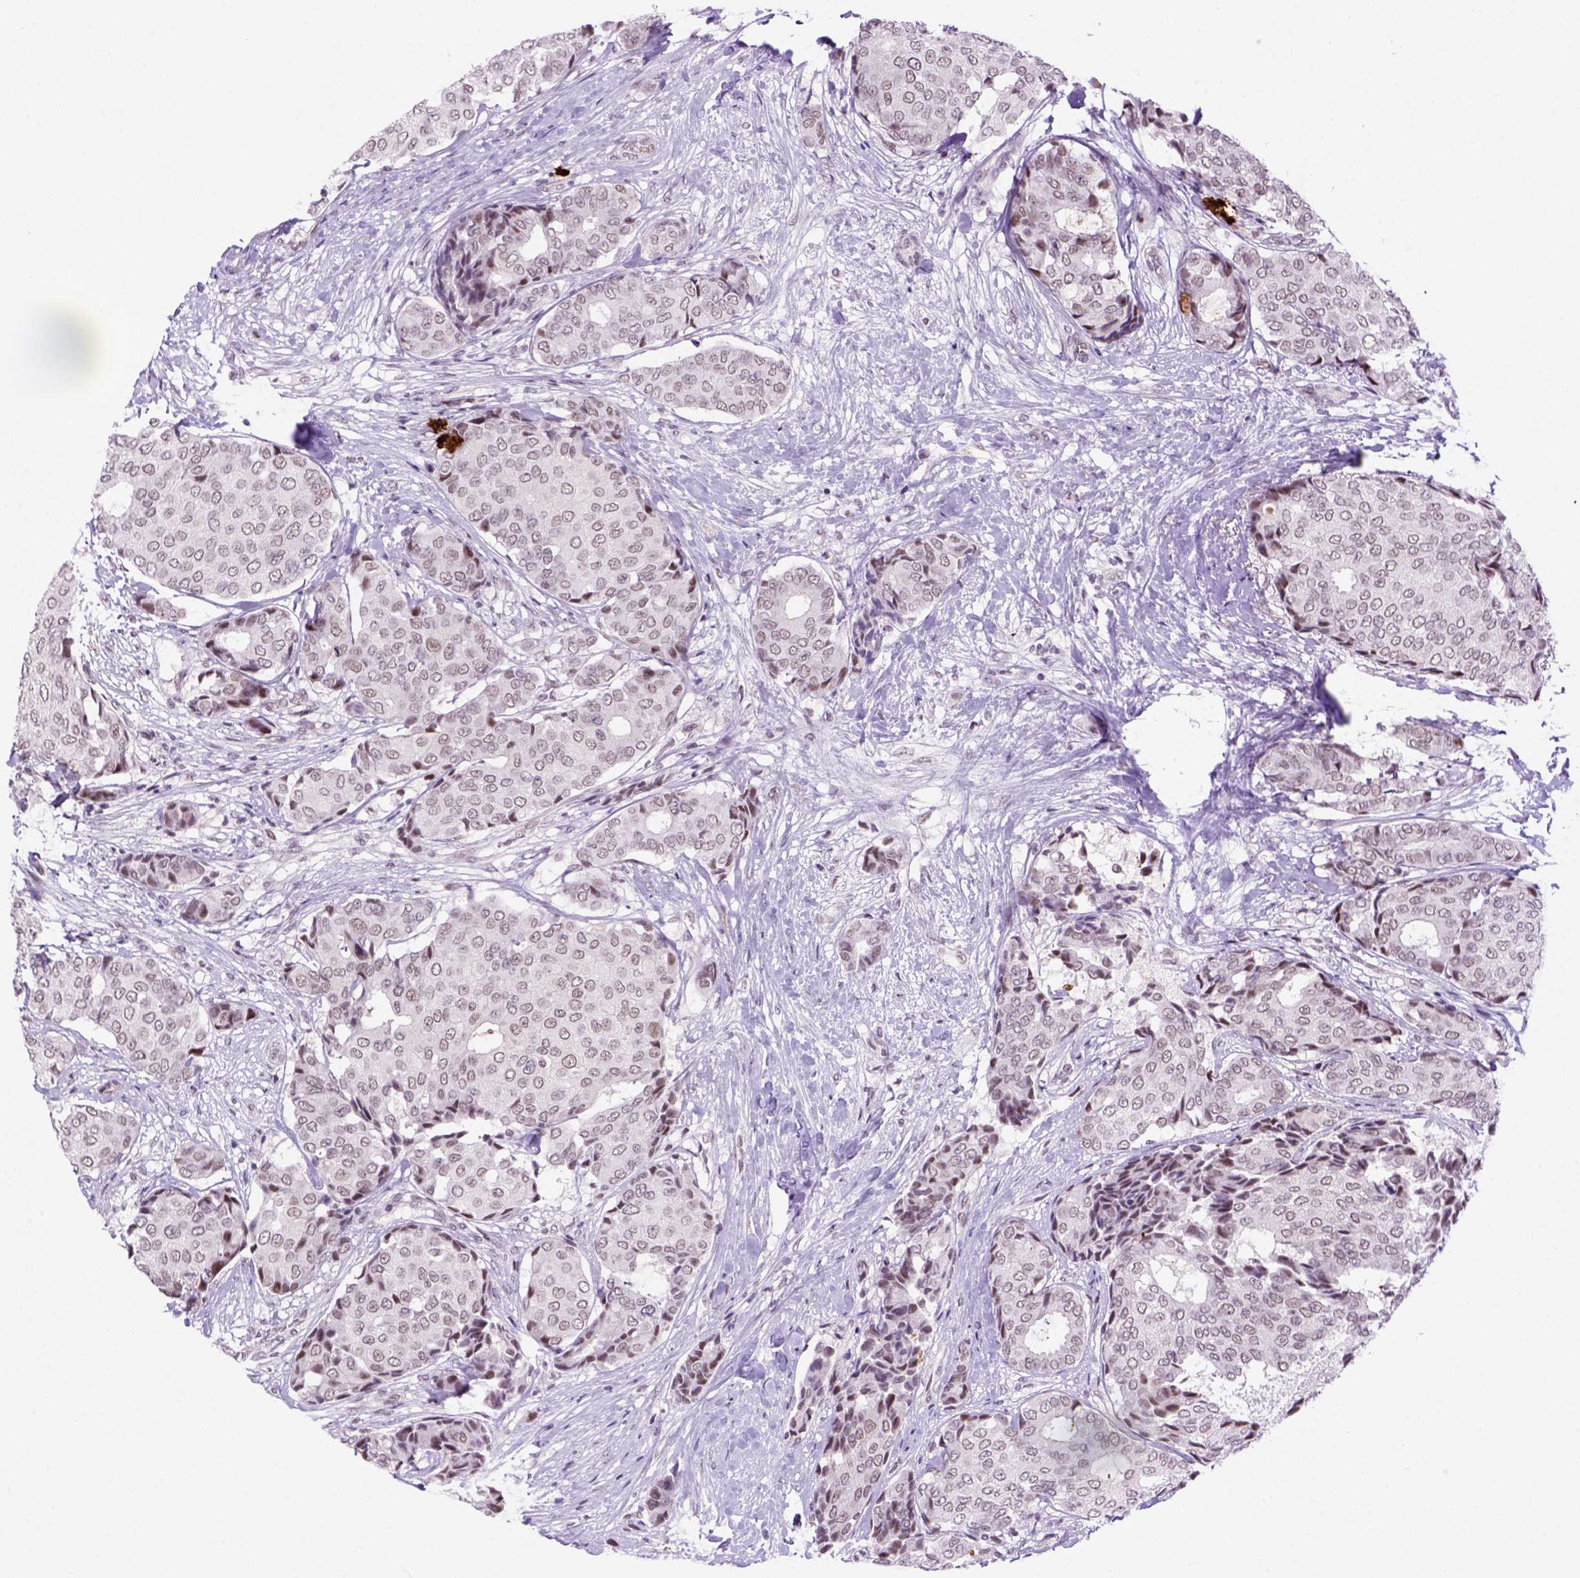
{"staining": {"intensity": "weak", "quantity": "<25%", "location": "nuclear"}, "tissue": "breast cancer", "cell_type": "Tumor cells", "image_type": "cancer", "snomed": [{"axis": "morphology", "description": "Duct carcinoma"}, {"axis": "topography", "description": "Breast"}], "caption": "The micrograph demonstrates no staining of tumor cells in breast invasive ductal carcinoma.", "gene": "TBPL1", "patient": {"sex": "female", "age": 75}}